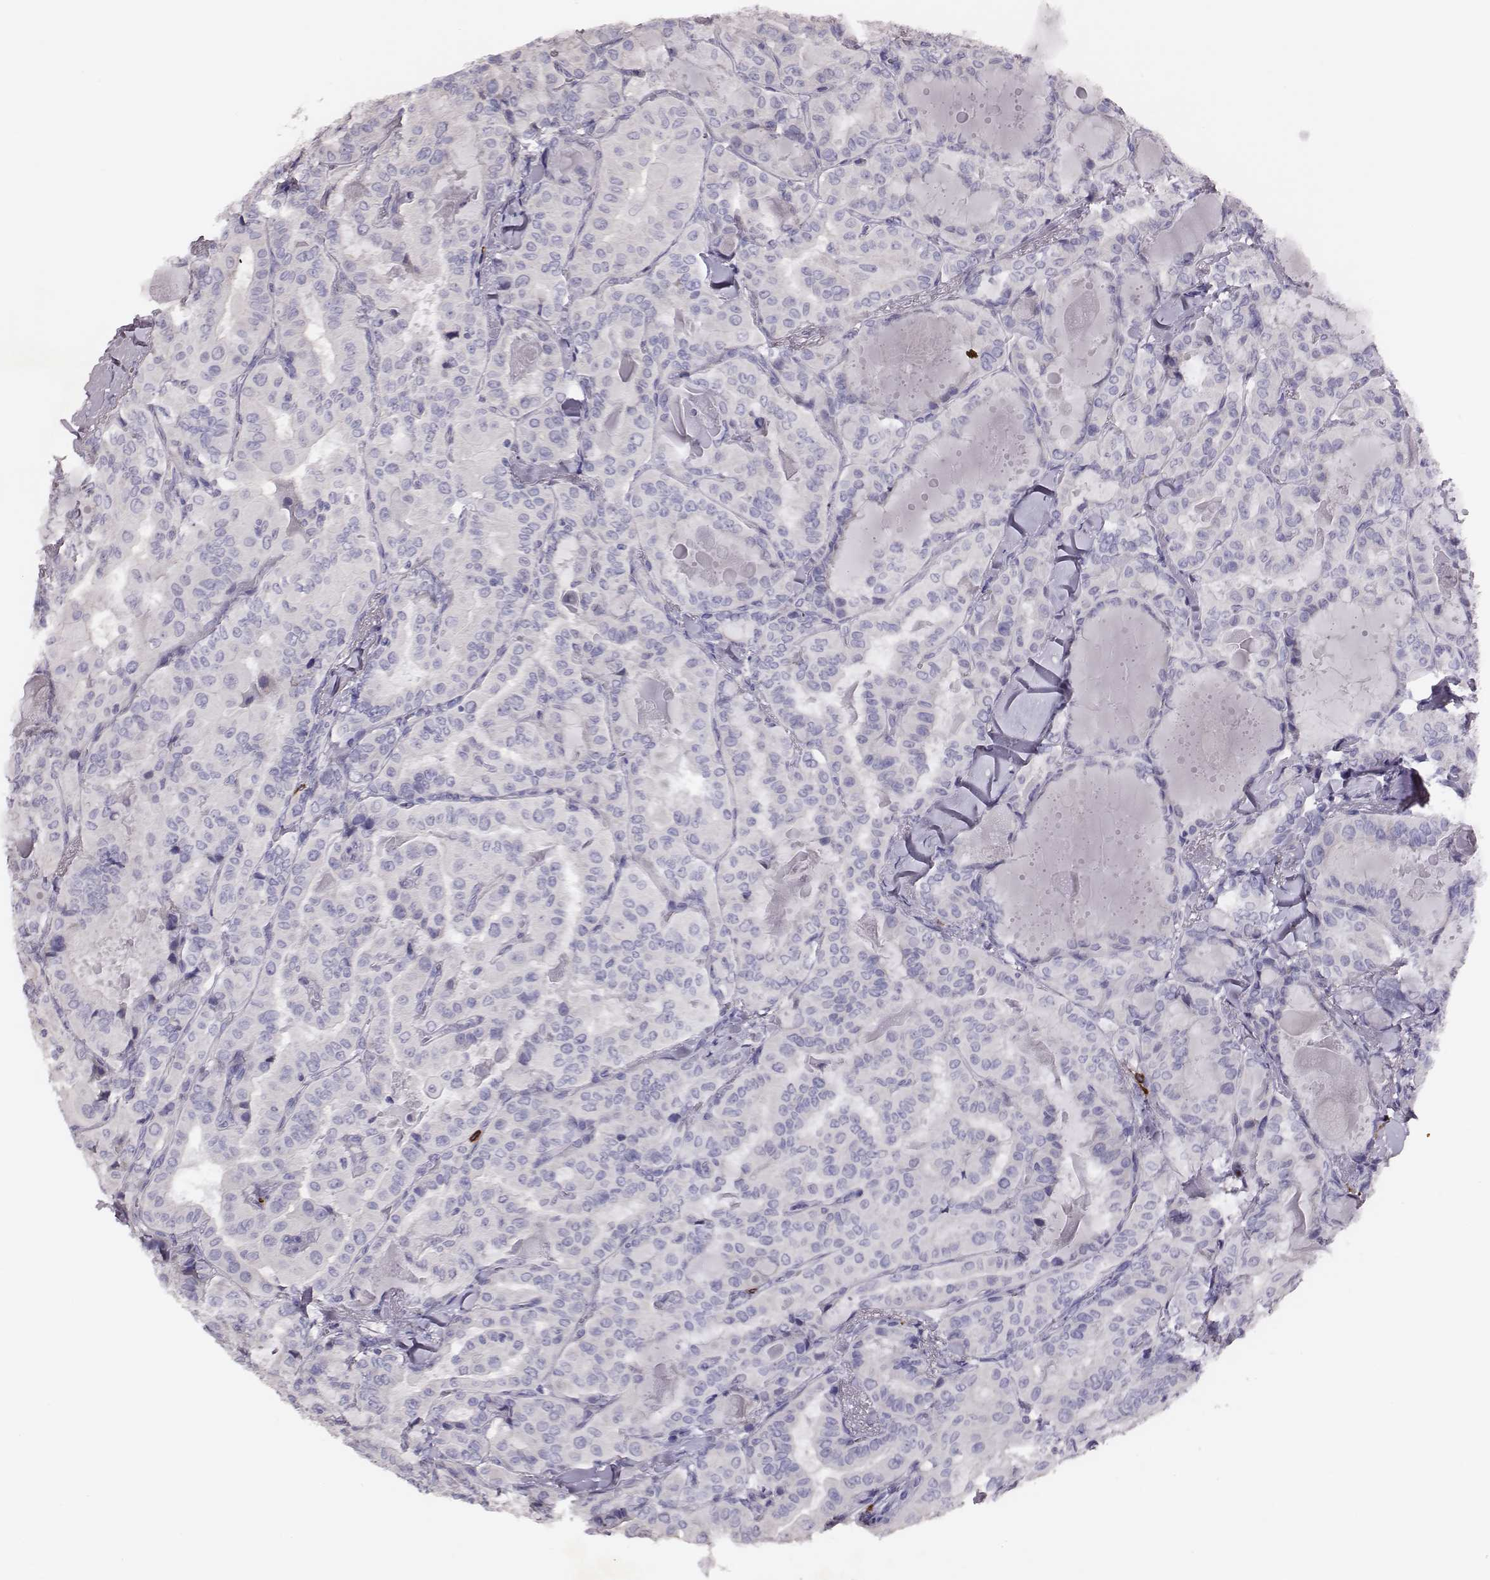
{"staining": {"intensity": "negative", "quantity": "none", "location": "none"}, "tissue": "thyroid cancer", "cell_type": "Tumor cells", "image_type": "cancer", "snomed": [{"axis": "morphology", "description": "Papillary adenocarcinoma, NOS"}, {"axis": "topography", "description": "Thyroid gland"}], "caption": "This is an IHC micrograph of human thyroid cancer (papillary adenocarcinoma). There is no positivity in tumor cells.", "gene": "P2RY10", "patient": {"sex": "female", "age": 41}}